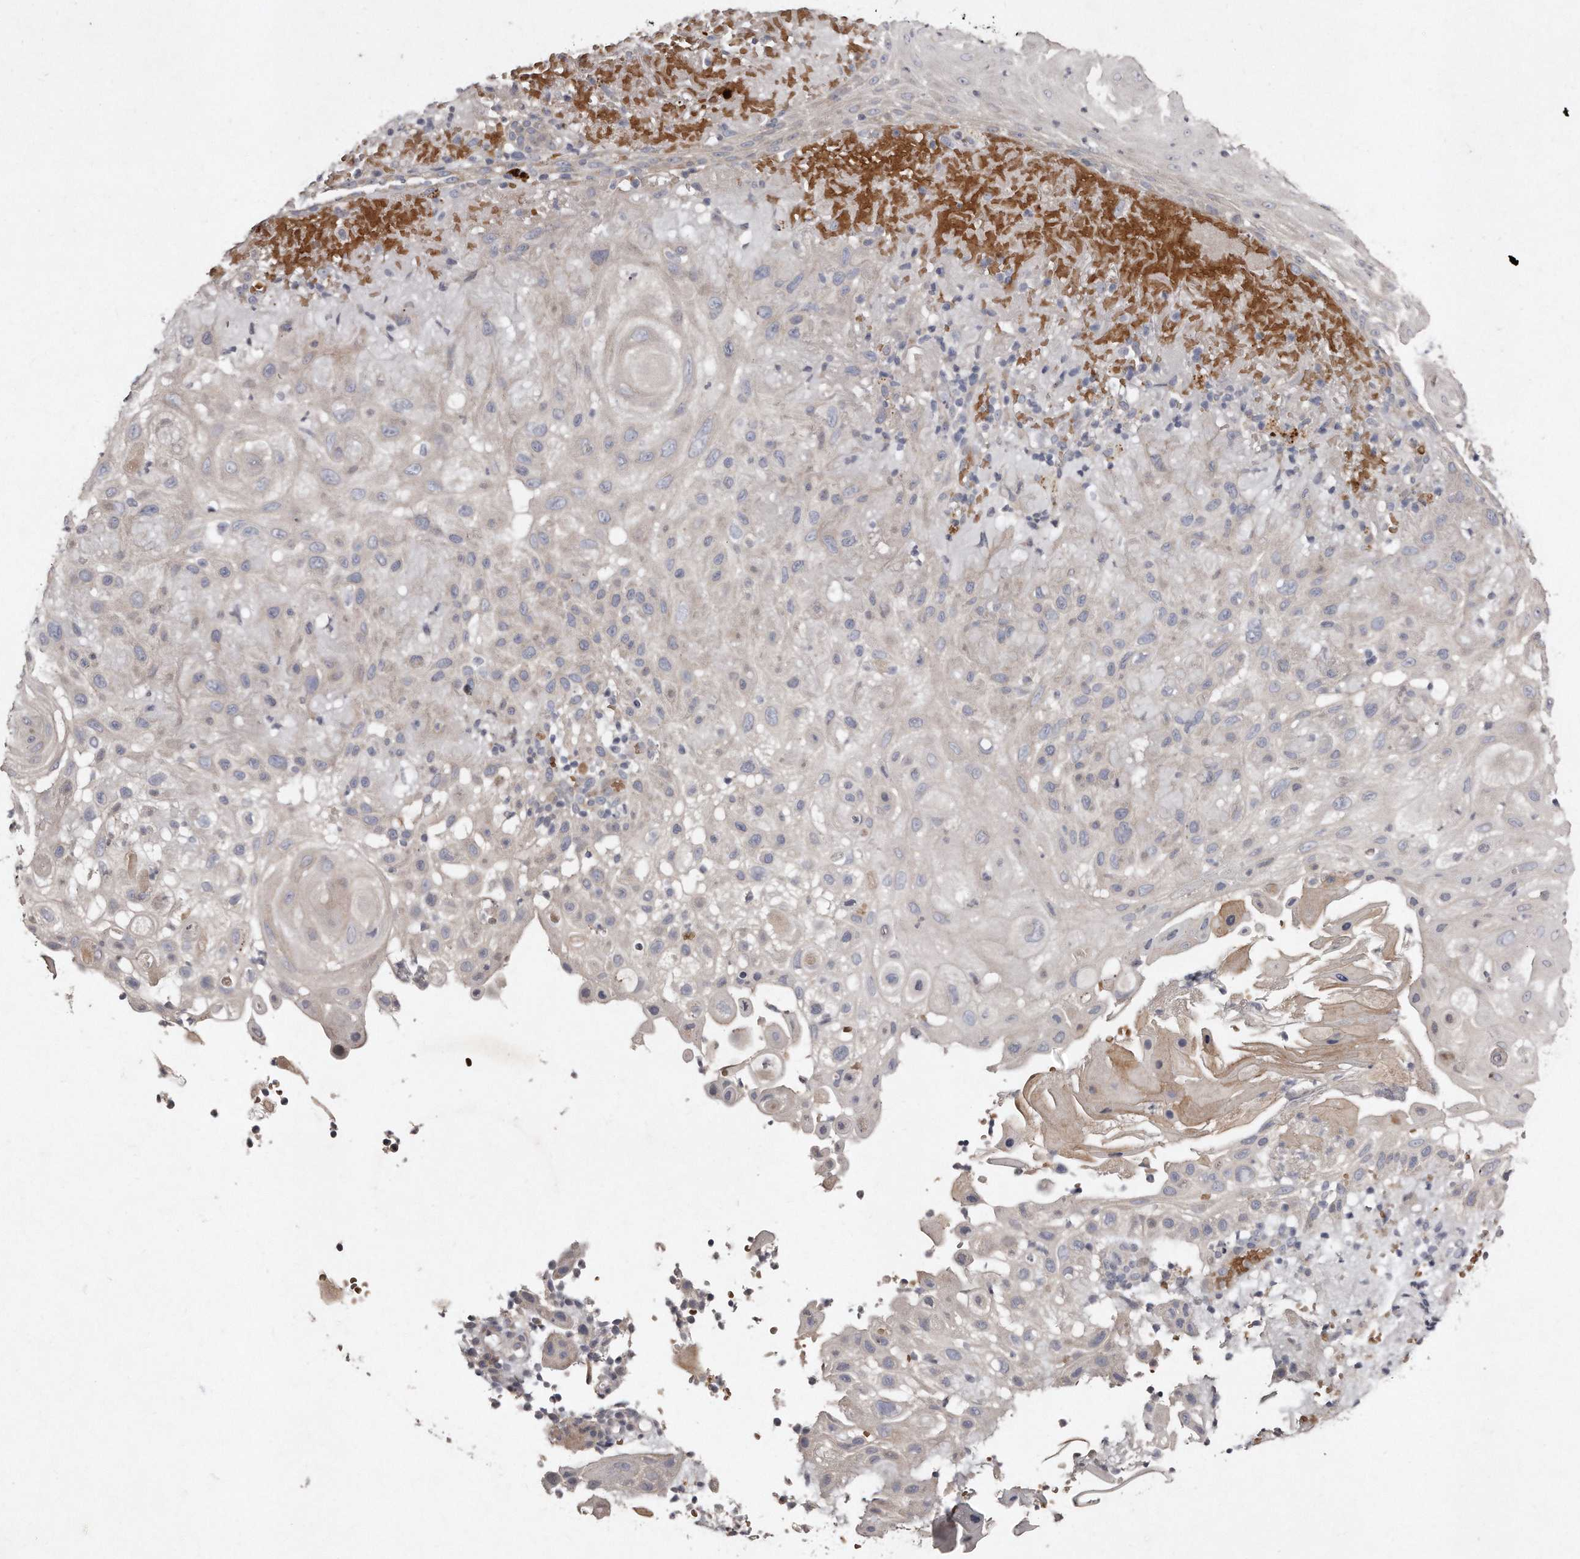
{"staining": {"intensity": "negative", "quantity": "none", "location": "none"}, "tissue": "skin cancer", "cell_type": "Tumor cells", "image_type": "cancer", "snomed": [{"axis": "morphology", "description": "Normal tissue, NOS"}, {"axis": "morphology", "description": "Squamous cell carcinoma, NOS"}, {"axis": "topography", "description": "Skin"}], "caption": "The photomicrograph exhibits no significant expression in tumor cells of skin squamous cell carcinoma.", "gene": "TECR", "patient": {"sex": "female", "age": 96}}